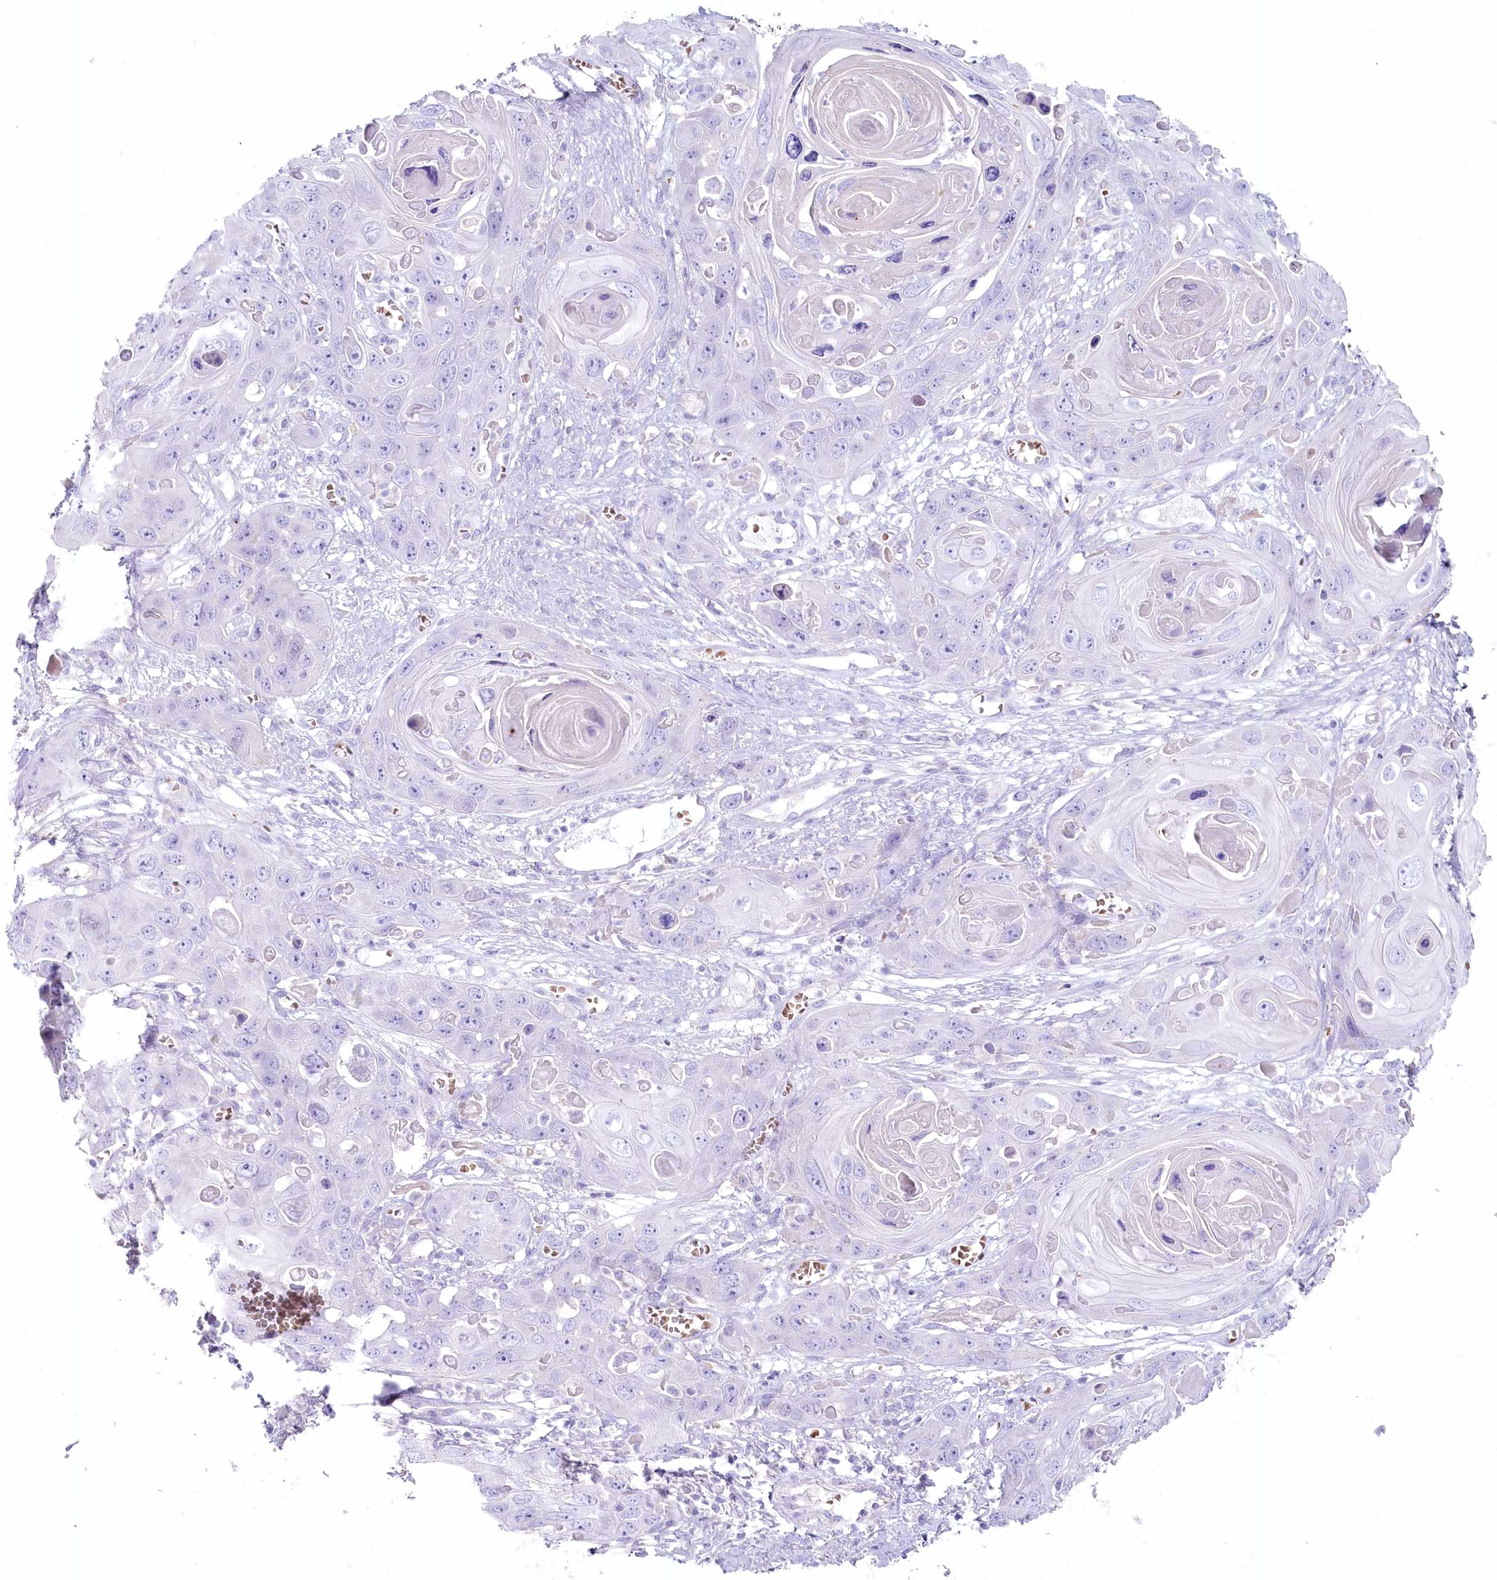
{"staining": {"intensity": "negative", "quantity": "none", "location": "none"}, "tissue": "skin cancer", "cell_type": "Tumor cells", "image_type": "cancer", "snomed": [{"axis": "morphology", "description": "Squamous cell carcinoma, NOS"}, {"axis": "topography", "description": "Skin"}], "caption": "The micrograph displays no significant staining in tumor cells of squamous cell carcinoma (skin).", "gene": "IFIT5", "patient": {"sex": "male", "age": 55}}